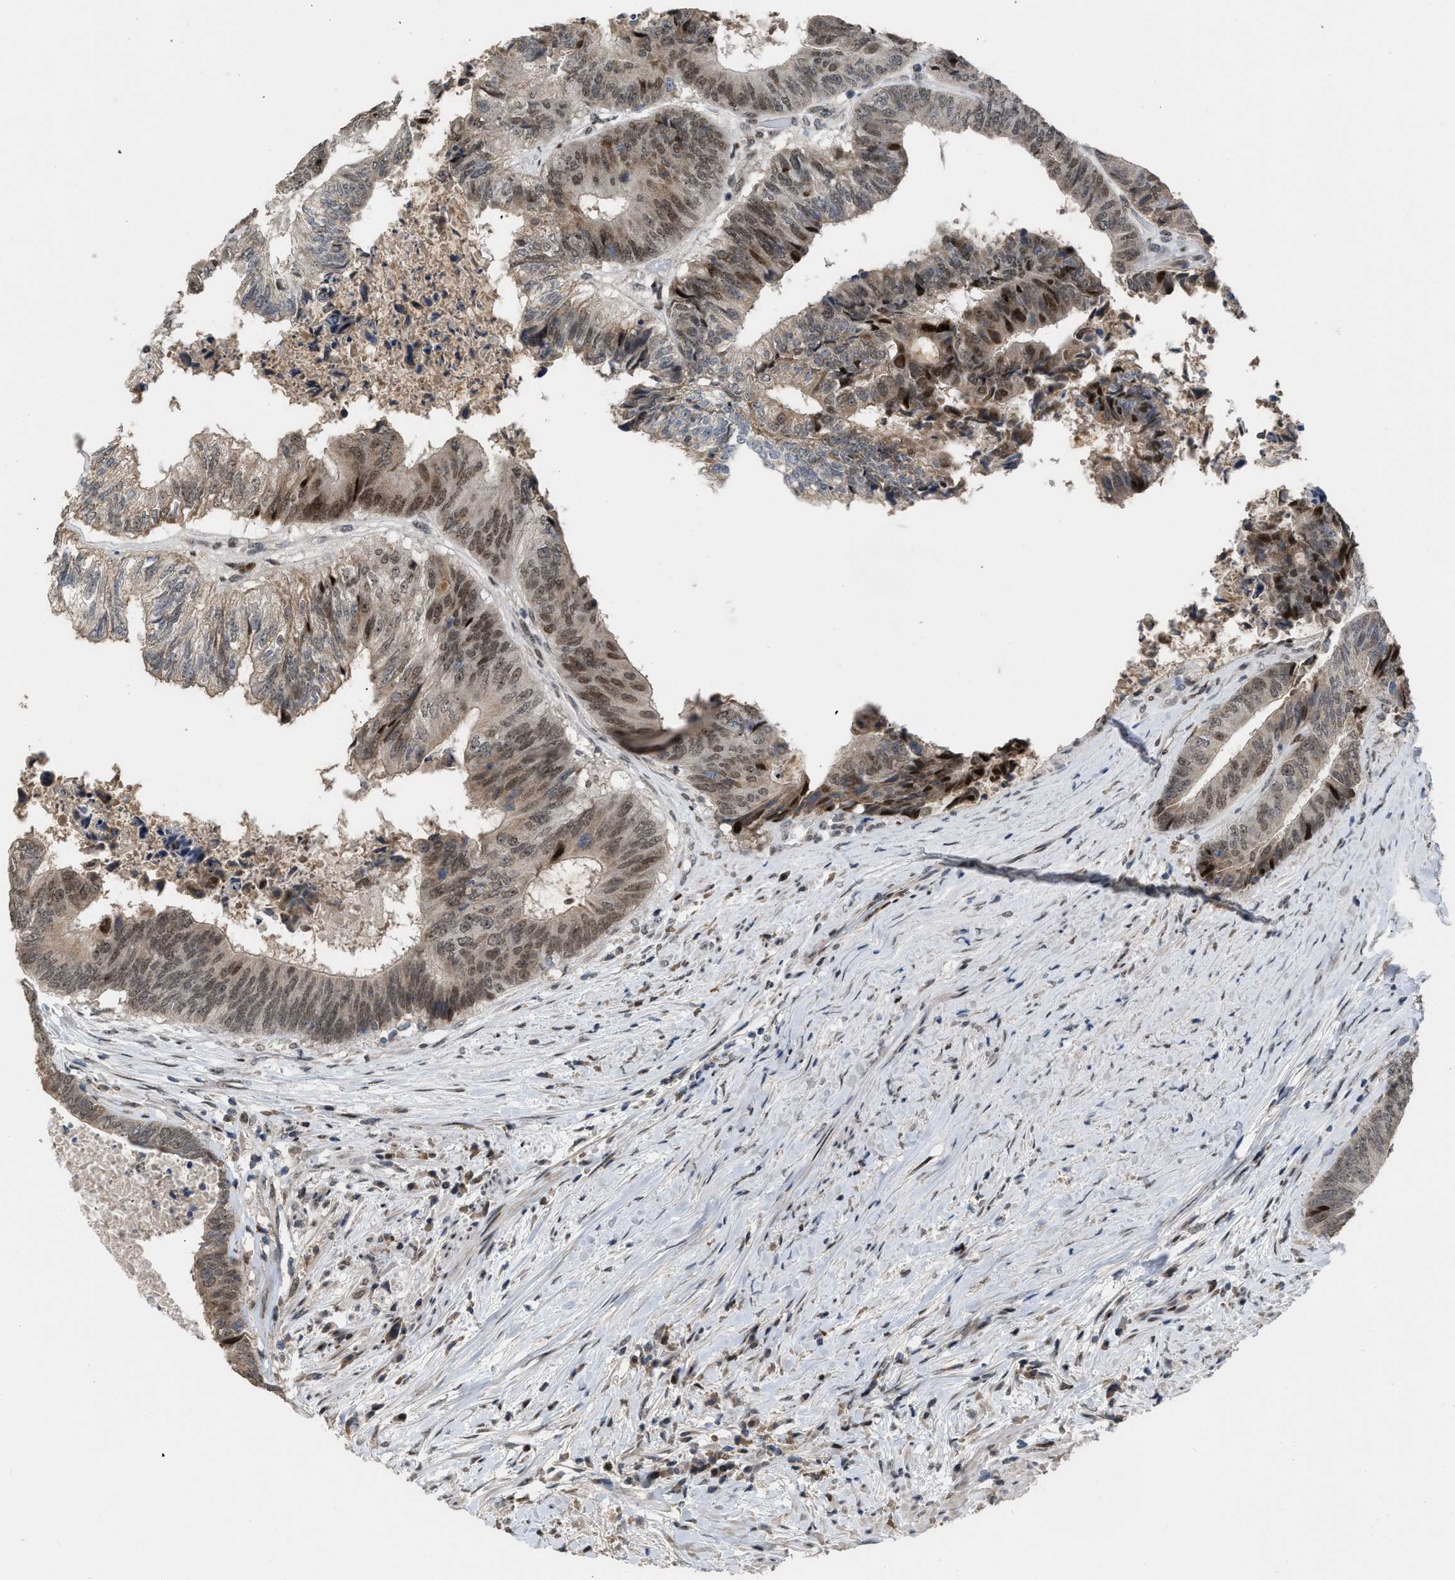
{"staining": {"intensity": "moderate", "quantity": ">75%", "location": "nuclear"}, "tissue": "colorectal cancer", "cell_type": "Tumor cells", "image_type": "cancer", "snomed": [{"axis": "morphology", "description": "Adenocarcinoma, NOS"}, {"axis": "topography", "description": "Rectum"}], "caption": "Protein expression analysis of human colorectal cancer reveals moderate nuclear expression in approximately >75% of tumor cells. (DAB = brown stain, brightfield microscopy at high magnification).", "gene": "SETDB1", "patient": {"sex": "male", "age": 72}}